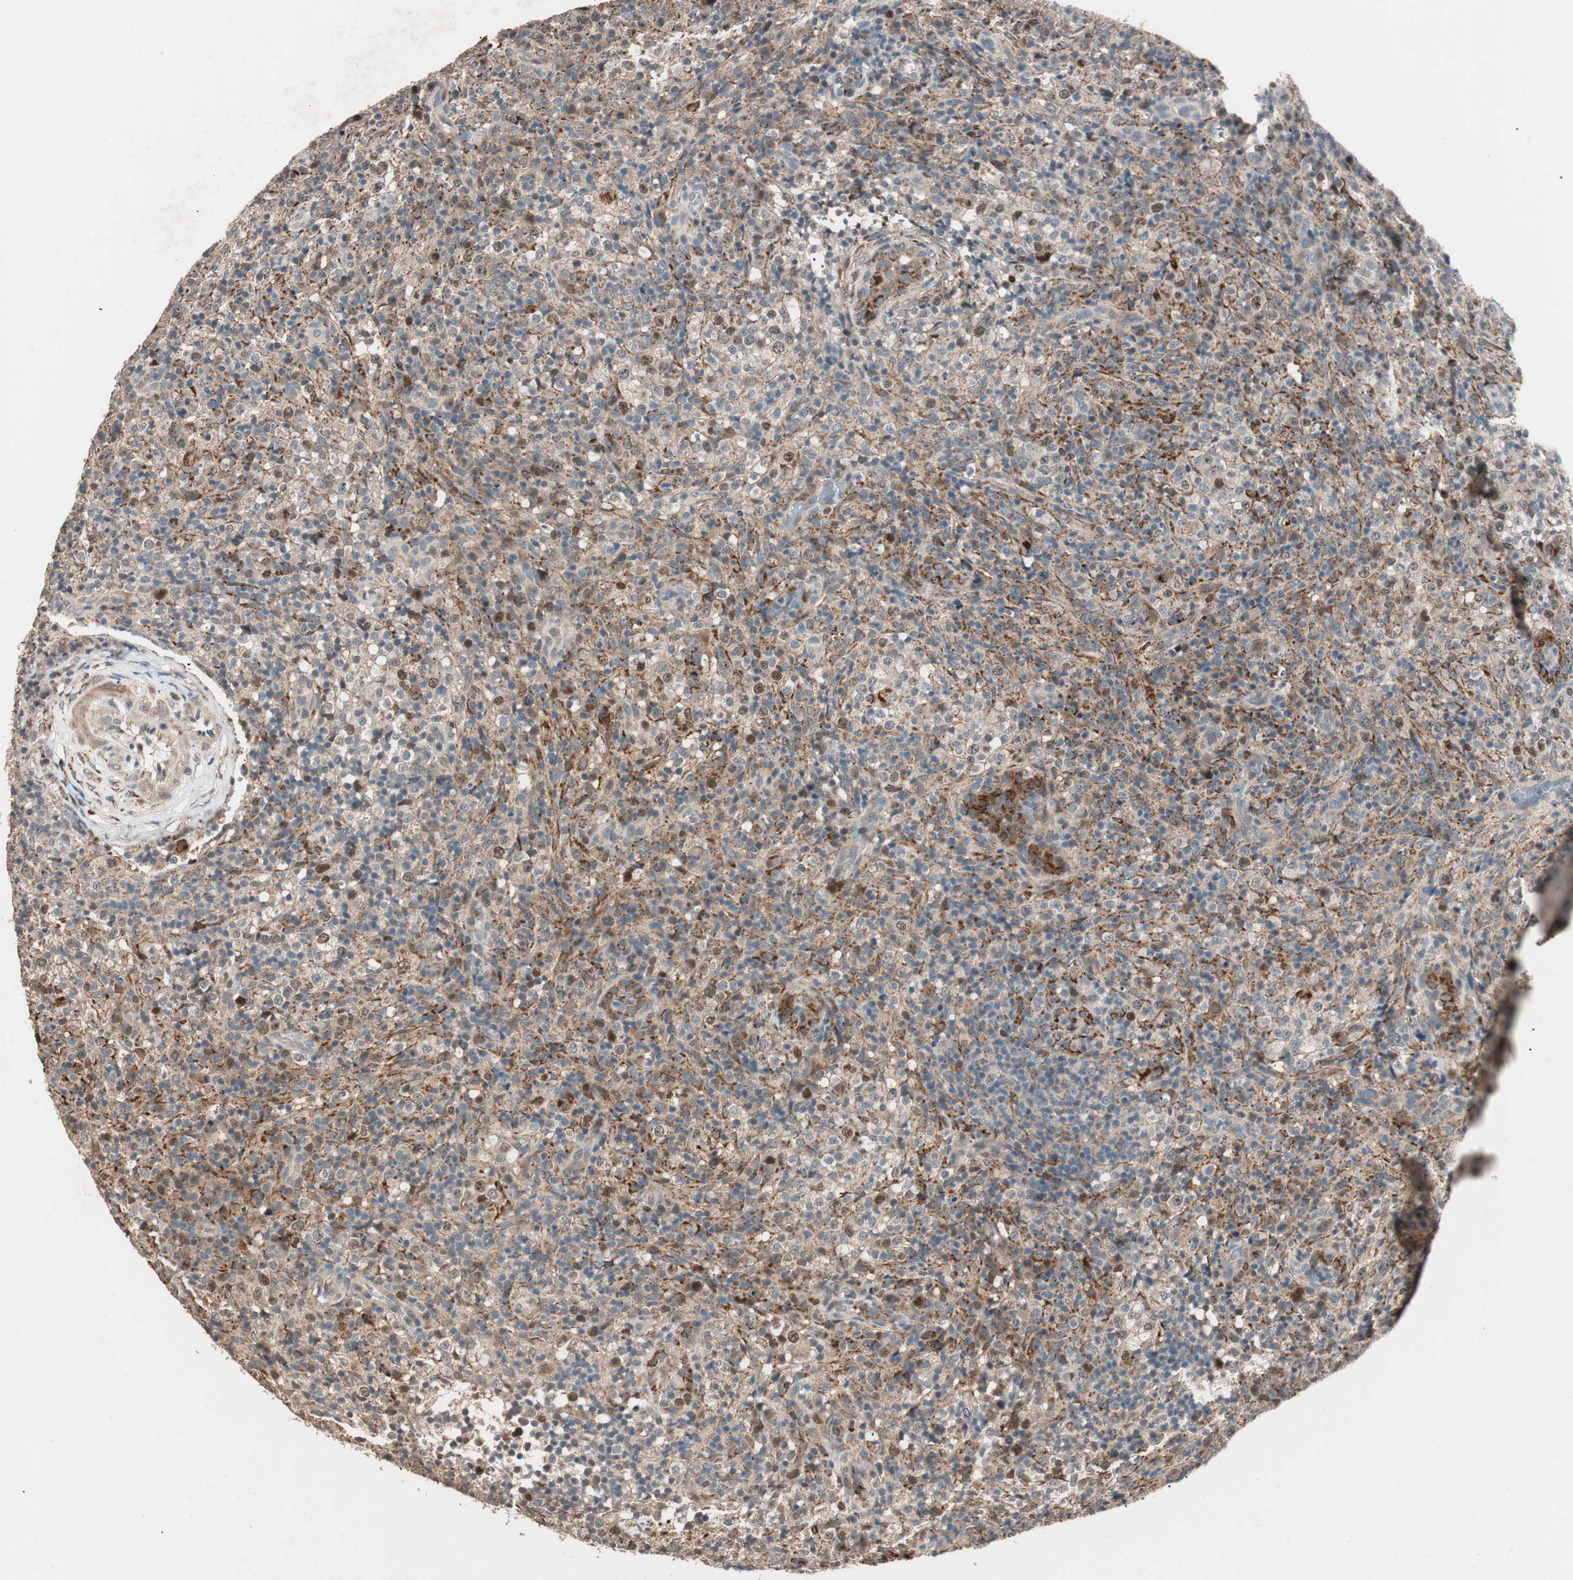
{"staining": {"intensity": "moderate", "quantity": "25%-75%", "location": "cytoplasmic/membranous,nuclear"}, "tissue": "lymphoma", "cell_type": "Tumor cells", "image_type": "cancer", "snomed": [{"axis": "morphology", "description": "Malignant lymphoma, non-Hodgkin's type, High grade"}, {"axis": "topography", "description": "Lymph node"}], "caption": "Moderate cytoplasmic/membranous and nuclear expression is seen in approximately 25%-75% of tumor cells in lymphoma. Ihc stains the protein of interest in brown and the nuclei are stained blue.", "gene": "NFRKB", "patient": {"sex": "female", "age": 76}}